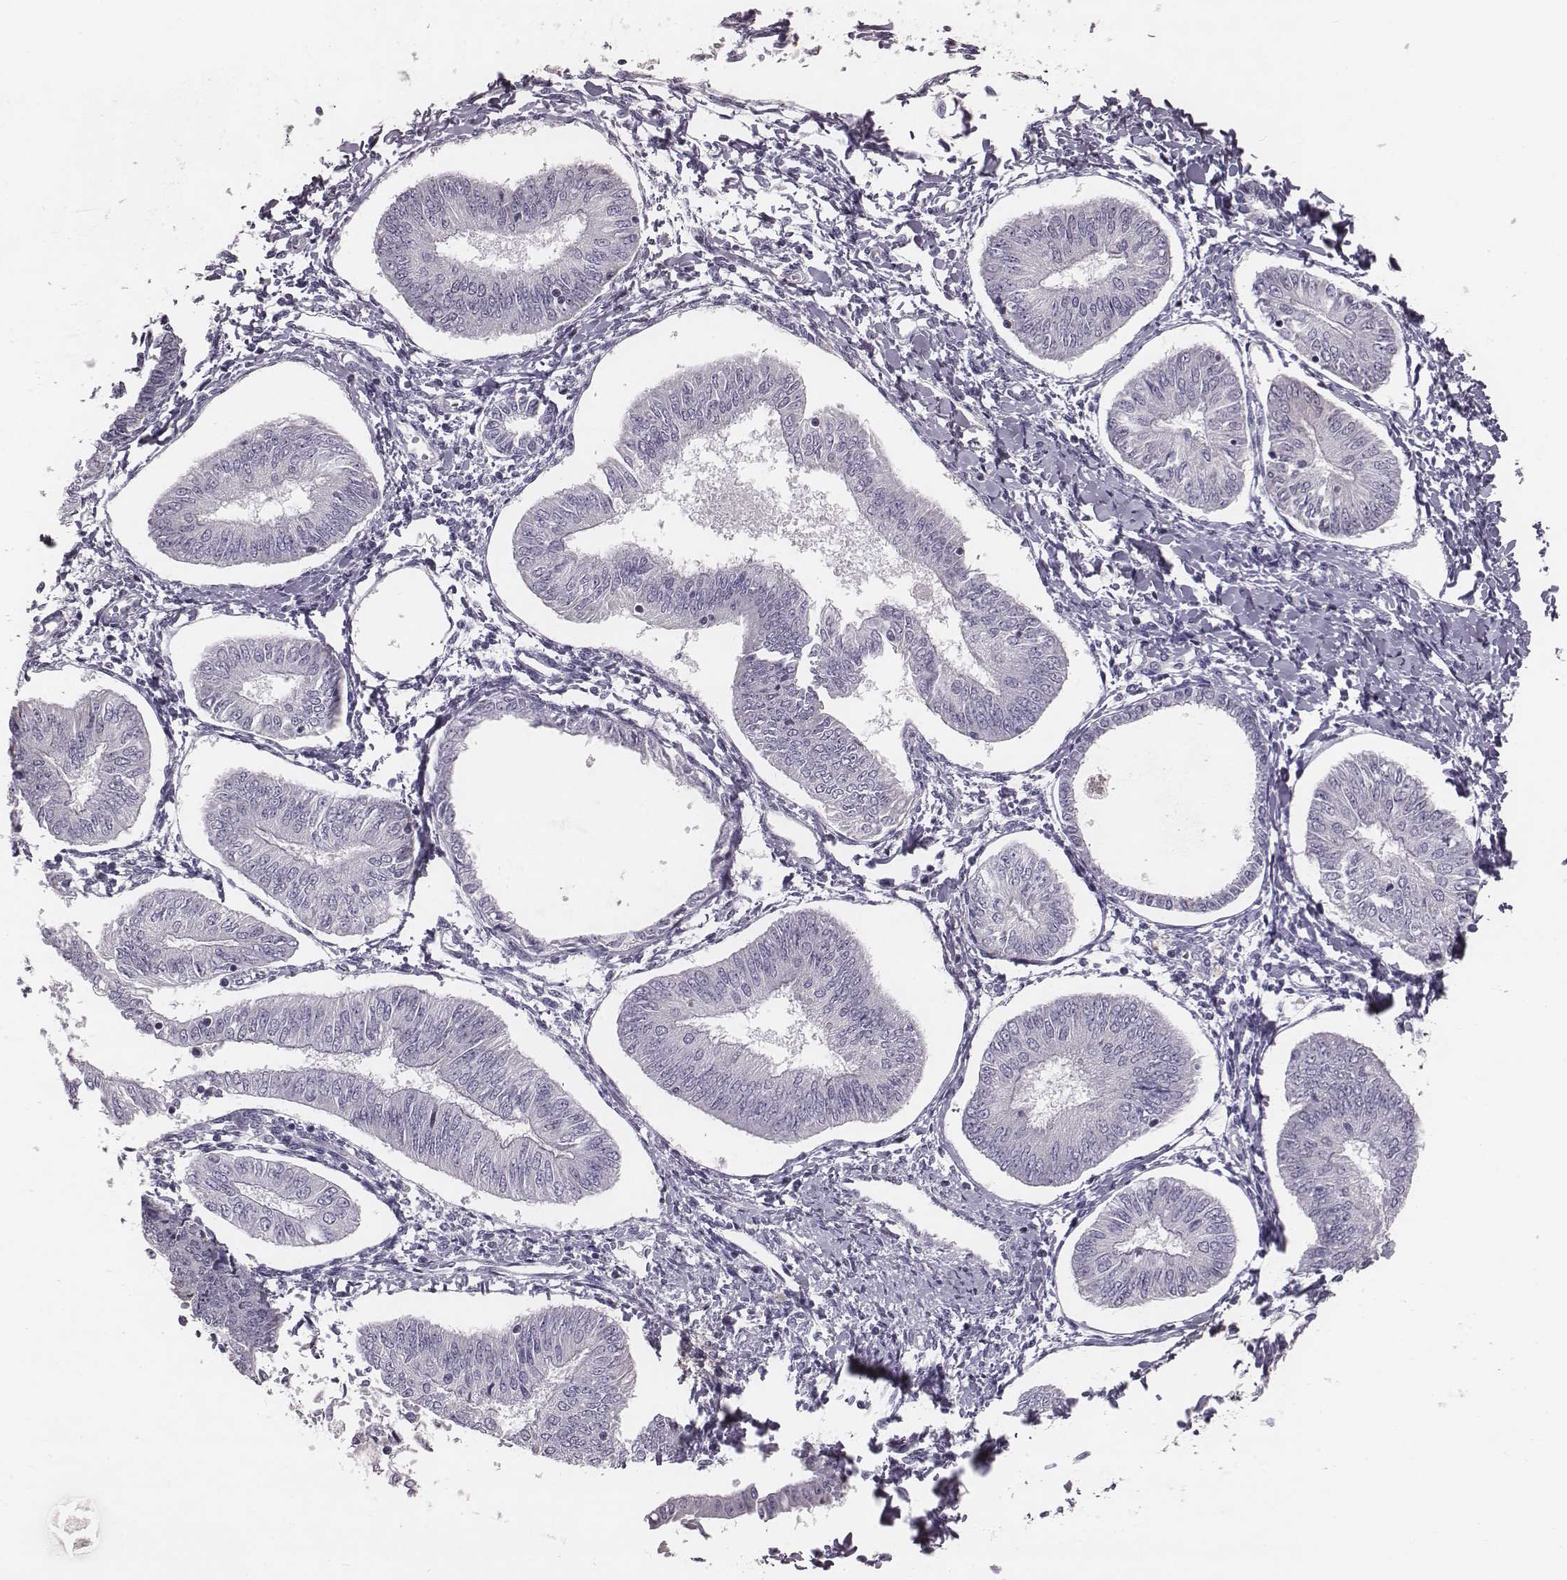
{"staining": {"intensity": "negative", "quantity": "none", "location": "none"}, "tissue": "endometrial cancer", "cell_type": "Tumor cells", "image_type": "cancer", "snomed": [{"axis": "morphology", "description": "Adenocarcinoma, NOS"}, {"axis": "topography", "description": "Endometrium"}], "caption": "Micrograph shows no protein expression in tumor cells of adenocarcinoma (endometrial) tissue. (Stains: DAB immunohistochemistry with hematoxylin counter stain, Microscopy: brightfield microscopy at high magnification).", "gene": "PDE8B", "patient": {"sex": "female", "age": 58}}